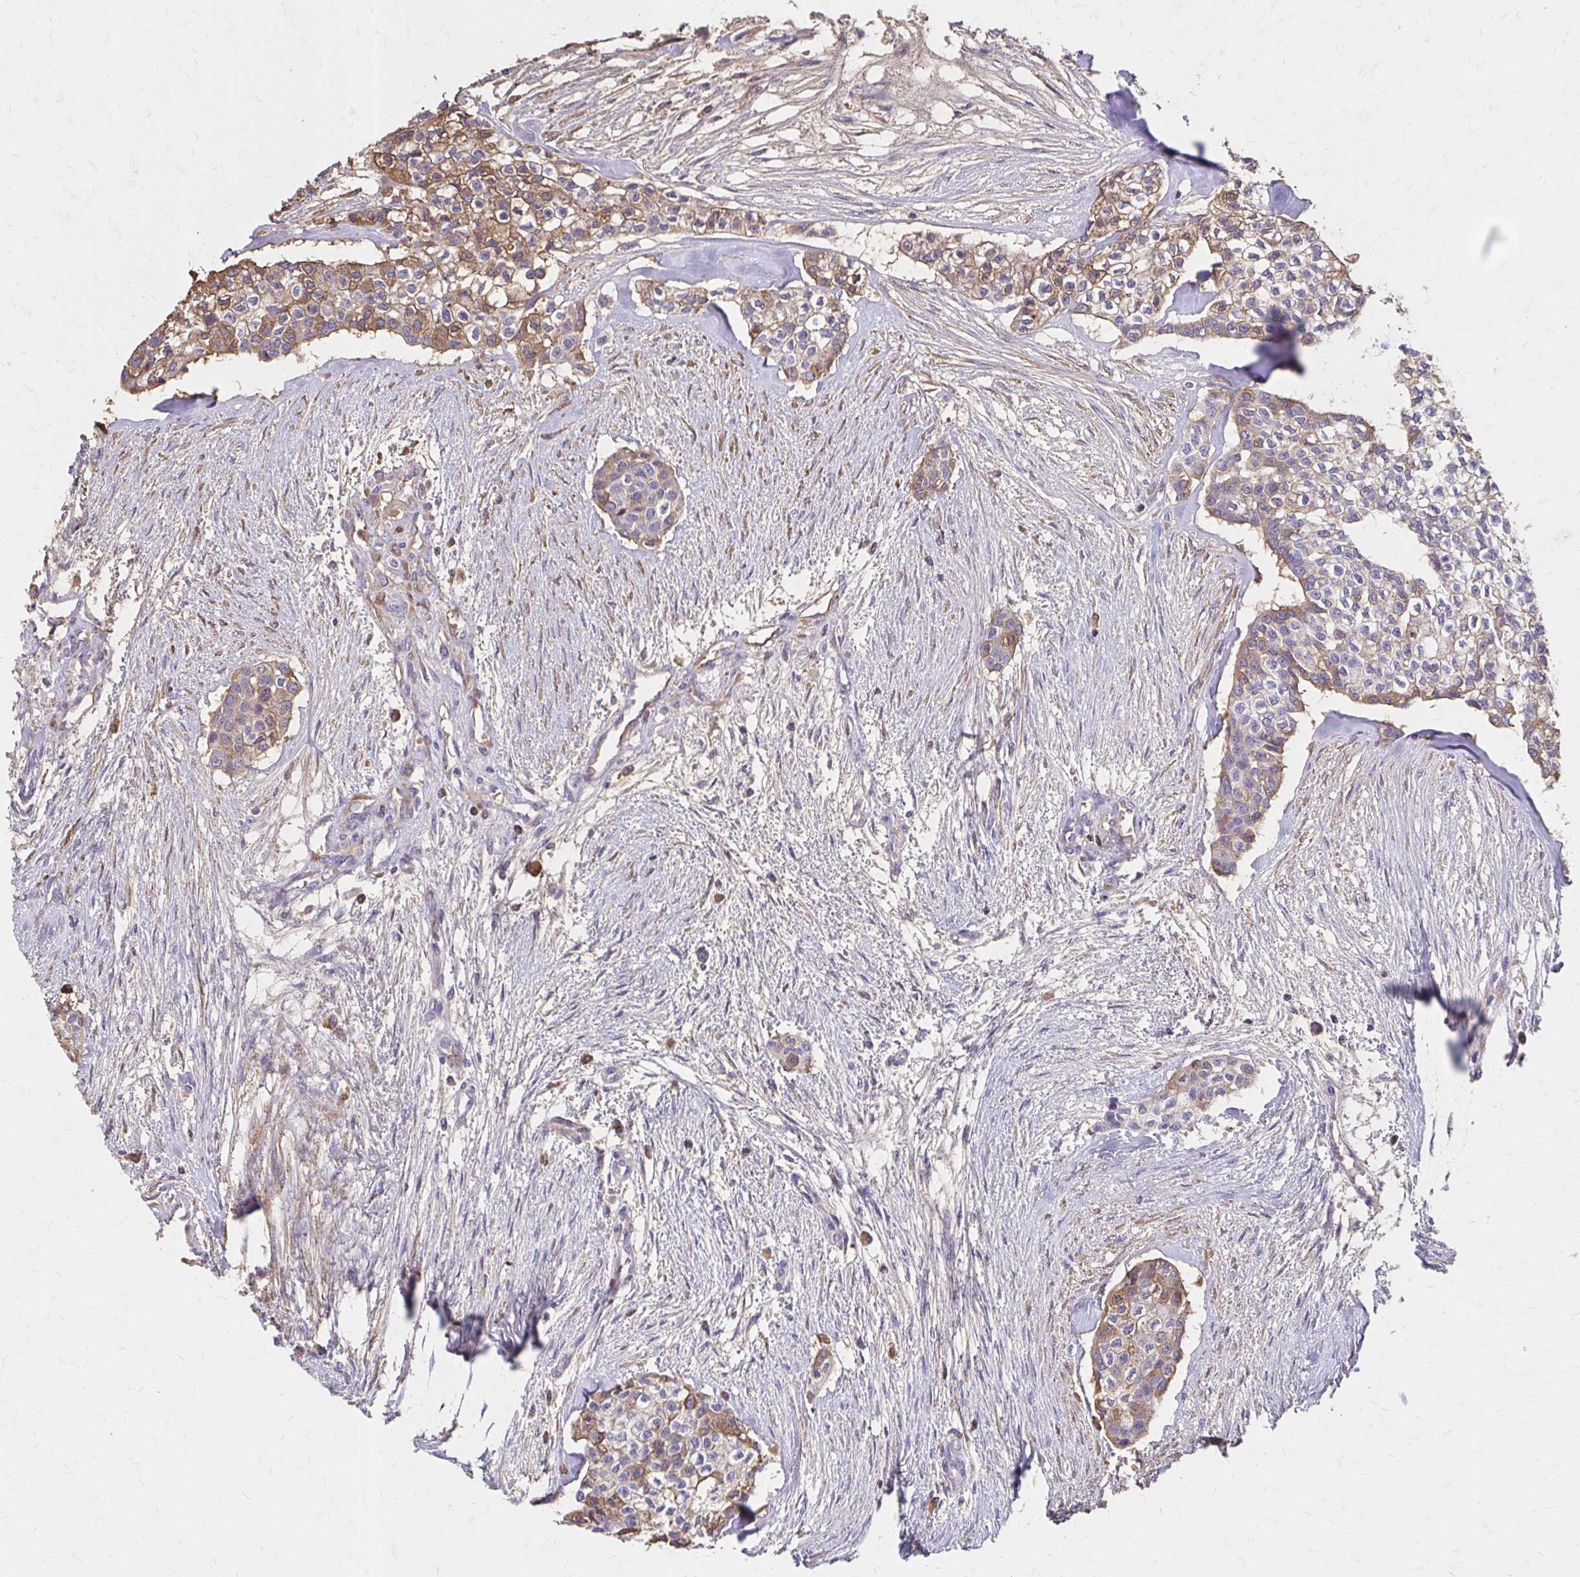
{"staining": {"intensity": "moderate", "quantity": "<25%", "location": "cytoplasmic/membranous"}, "tissue": "head and neck cancer", "cell_type": "Tumor cells", "image_type": "cancer", "snomed": [{"axis": "morphology", "description": "Adenocarcinoma, NOS"}, {"axis": "topography", "description": "Head-Neck"}], "caption": "Adenocarcinoma (head and neck) stained with a brown dye demonstrates moderate cytoplasmic/membranous positive staining in approximately <25% of tumor cells.", "gene": "HMGCS2", "patient": {"sex": "male", "age": 81}}